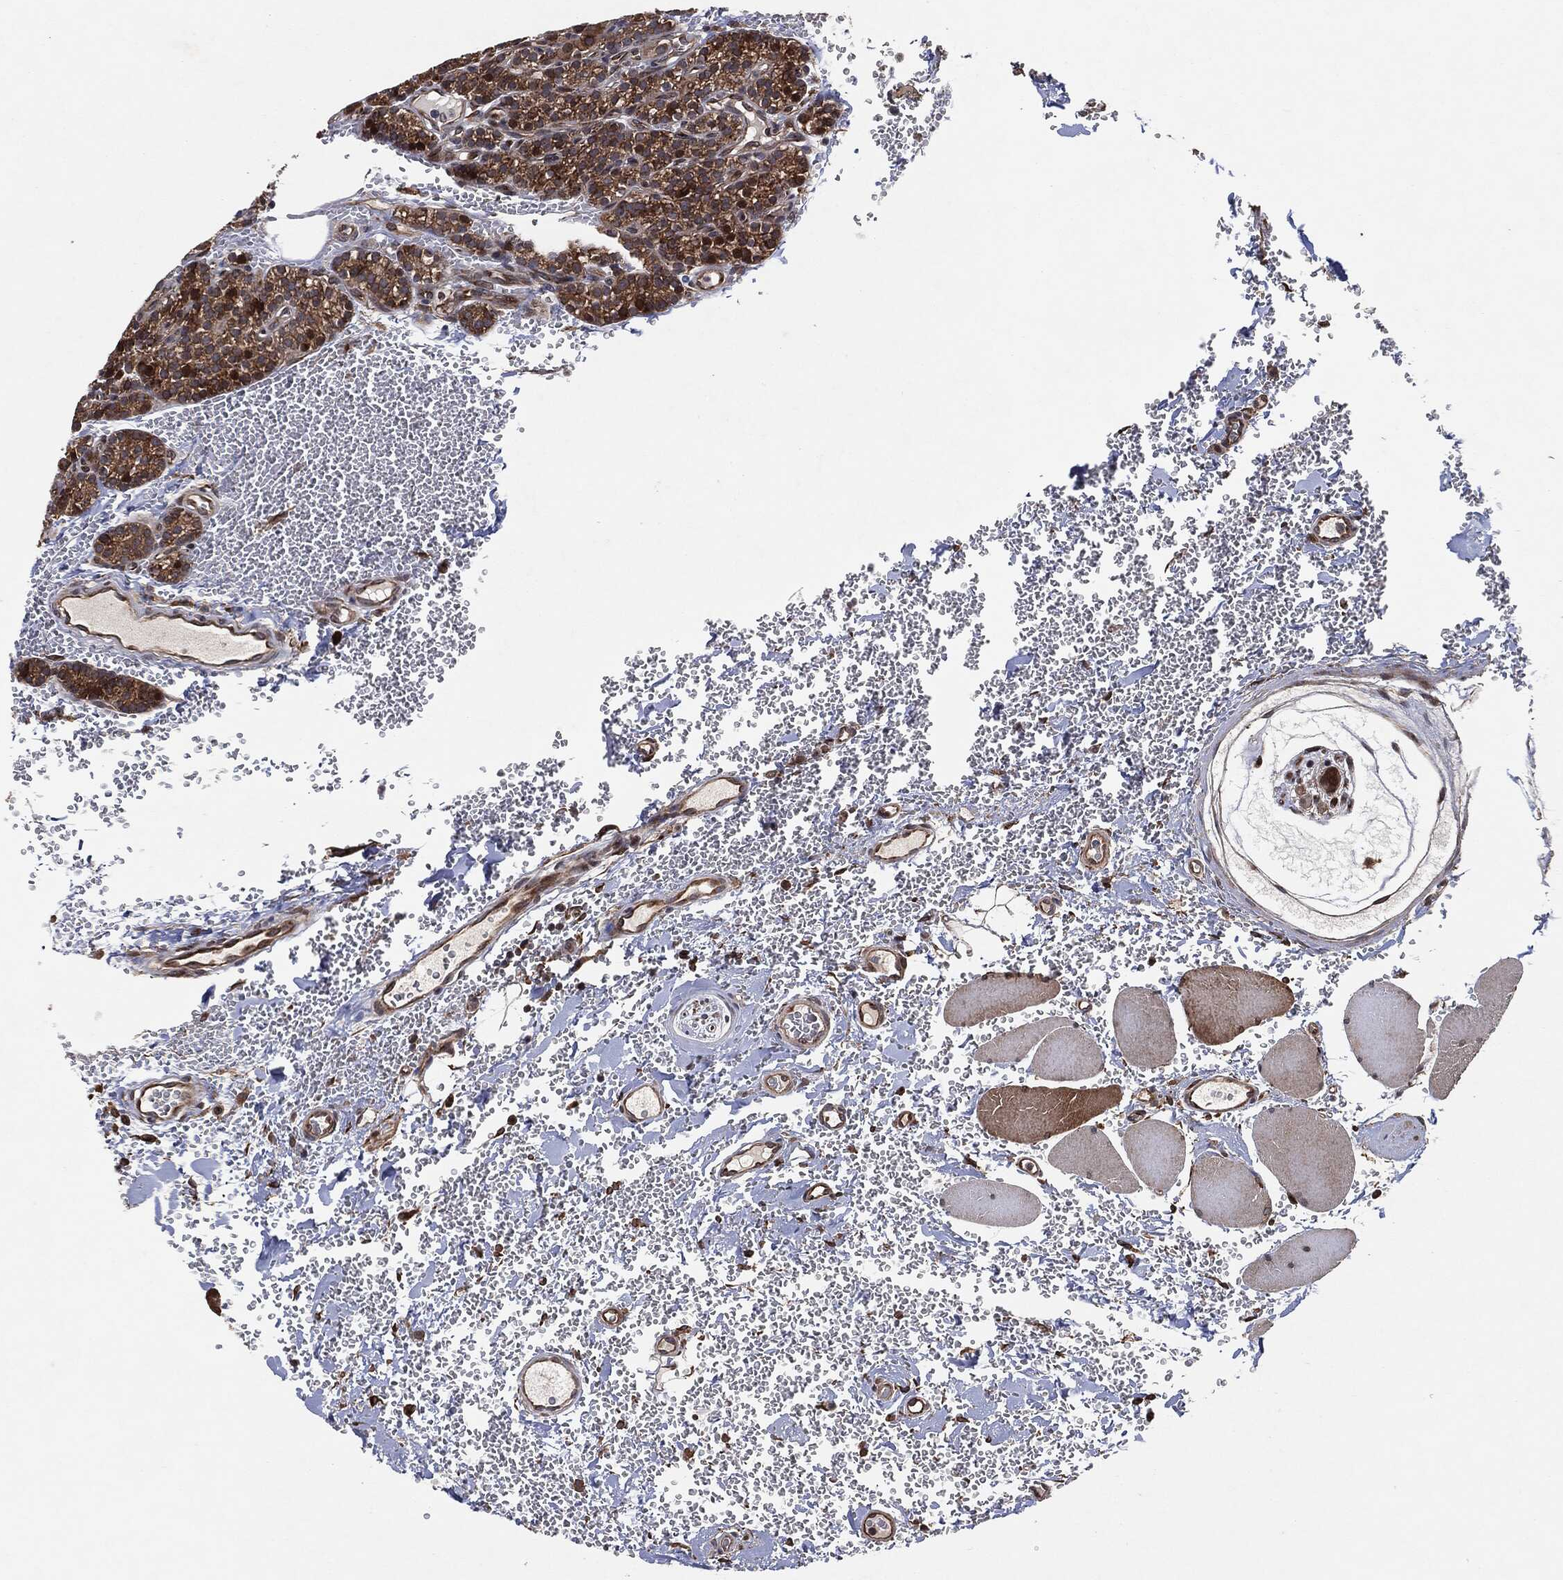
{"staining": {"intensity": "moderate", "quantity": ">75%", "location": "cytoplasmic/membranous"}, "tissue": "parathyroid gland", "cell_type": "Glandular cells", "image_type": "normal", "snomed": [{"axis": "morphology", "description": "Normal tissue, NOS"}, {"axis": "topography", "description": "Parathyroid gland"}], "caption": "Protein analysis of unremarkable parathyroid gland shows moderate cytoplasmic/membranous positivity in about >75% of glandular cells. (Stains: DAB (3,3'-diaminobenzidine) in brown, nuclei in blue, Microscopy: brightfield microscopy at high magnification).", "gene": "BCAR1", "patient": {"sex": "female", "age": 67}}